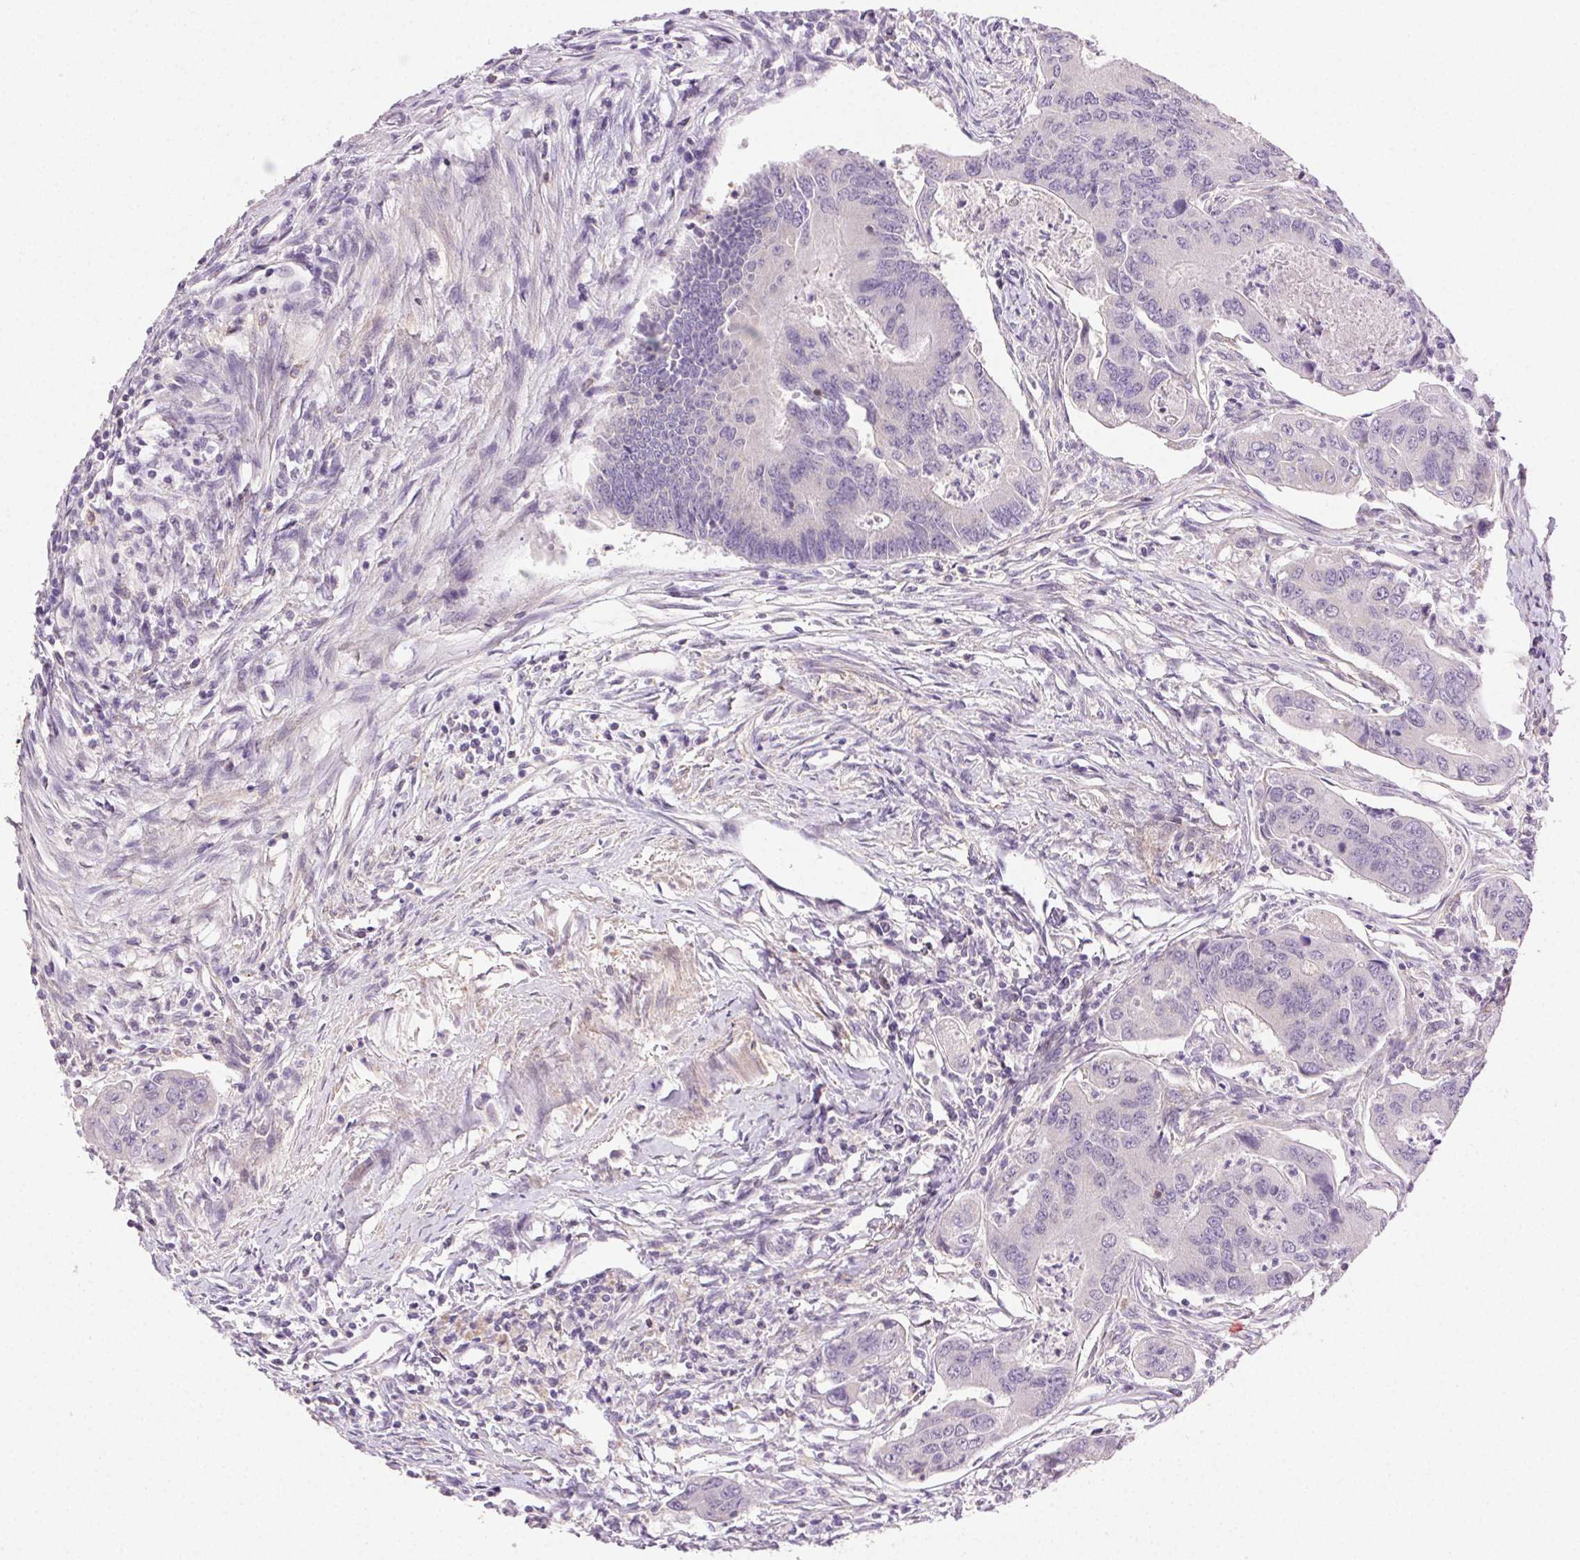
{"staining": {"intensity": "negative", "quantity": "none", "location": "none"}, "tissue": "colorectal cancer", "cell_type": "Tumor cells", "image_type": "cancer", "snomed": [{"axis": "morphology", "description": "Adenocarcinoma, NOS"}, {"axis": "topography", "description": "Colon"}], "caption": "Tumor cells are negative for brown protein staining in colorectal adenocarcinoma.", "gene": "AKAP5", "patient": {"sex": "female", "age": 67}}